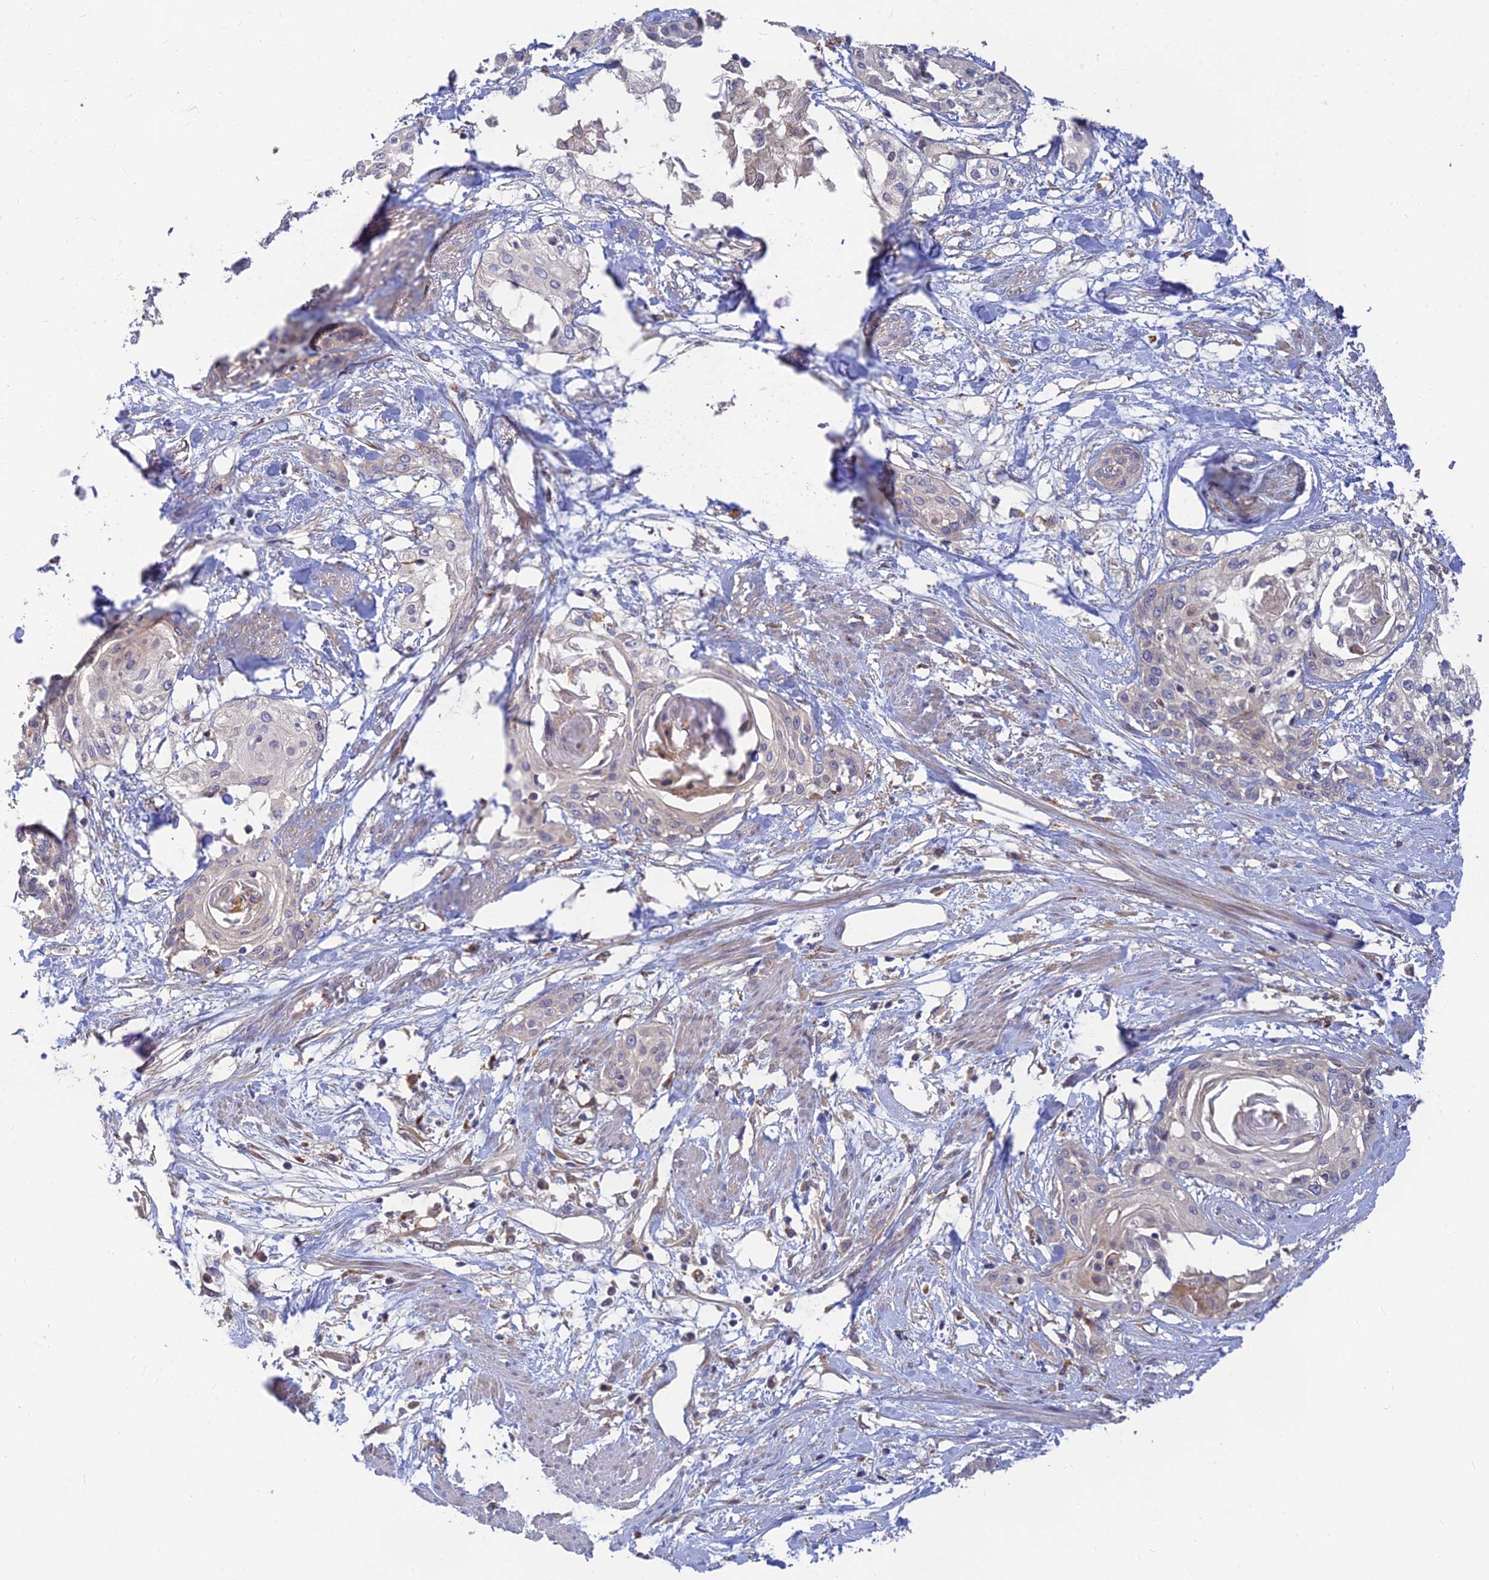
{"staining": {"intensity": "negative", "quantity": "none", "location": "none"}, "tissue": "cervical cancer", "cell_type": "Tumor cells", "image_type": "cancer", "snomed": [{"axis": "morphology", "description": "Squamous cell carcinoma, NOS"}, {"axis": "topography", "description": "Cervix"}], "caption": "Tumor cells are negative for brown protein staining in cervical squamous cell carcinoma.", "gene": "FAM151B", "patient": {"sex": "female", "age": 57}}